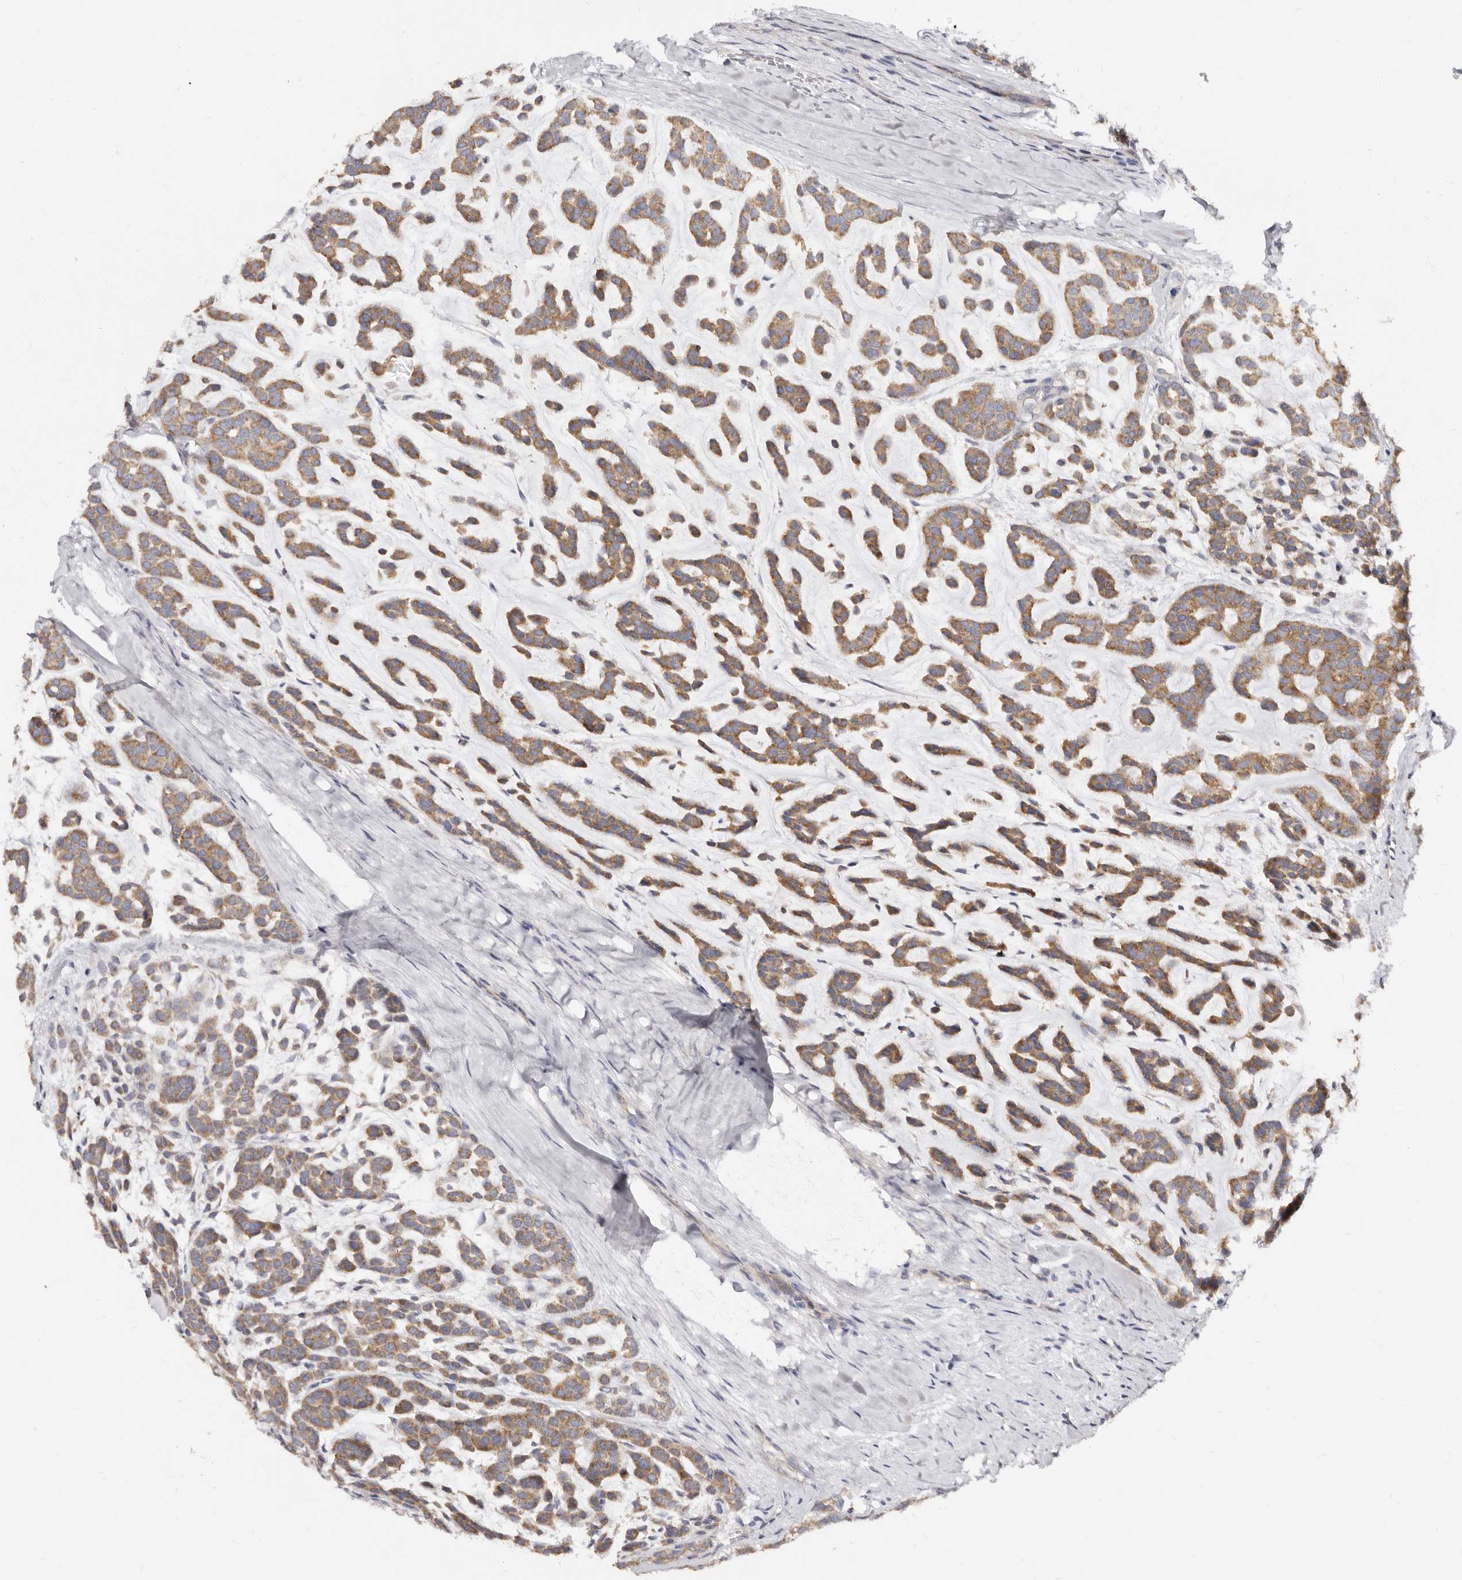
{"staining": {"intensity": "moderate", "quantity": ">75%", "location": "cytoplasmic/membranous"}, "tissue": "head and neck cancer", "cell_type": "Tumor cells", "image_type": "cancer", "snomed": [{"axis": "morphology", "description": "Adenocarcinoma, NOS"}, {"axis": "morphology", "description": "Adenoma, NOS"}, {"axis": "topography", "description": "Head-Neck"}], "caption": "Head and neck adenocarcinoma stained with a brown dye displays moderate cytoplasmic/membranous positive expression in approximately >75% of tumor cells.", "gene": "BAIAP2L1", "patient": {"sex": "female", "age": 55}}